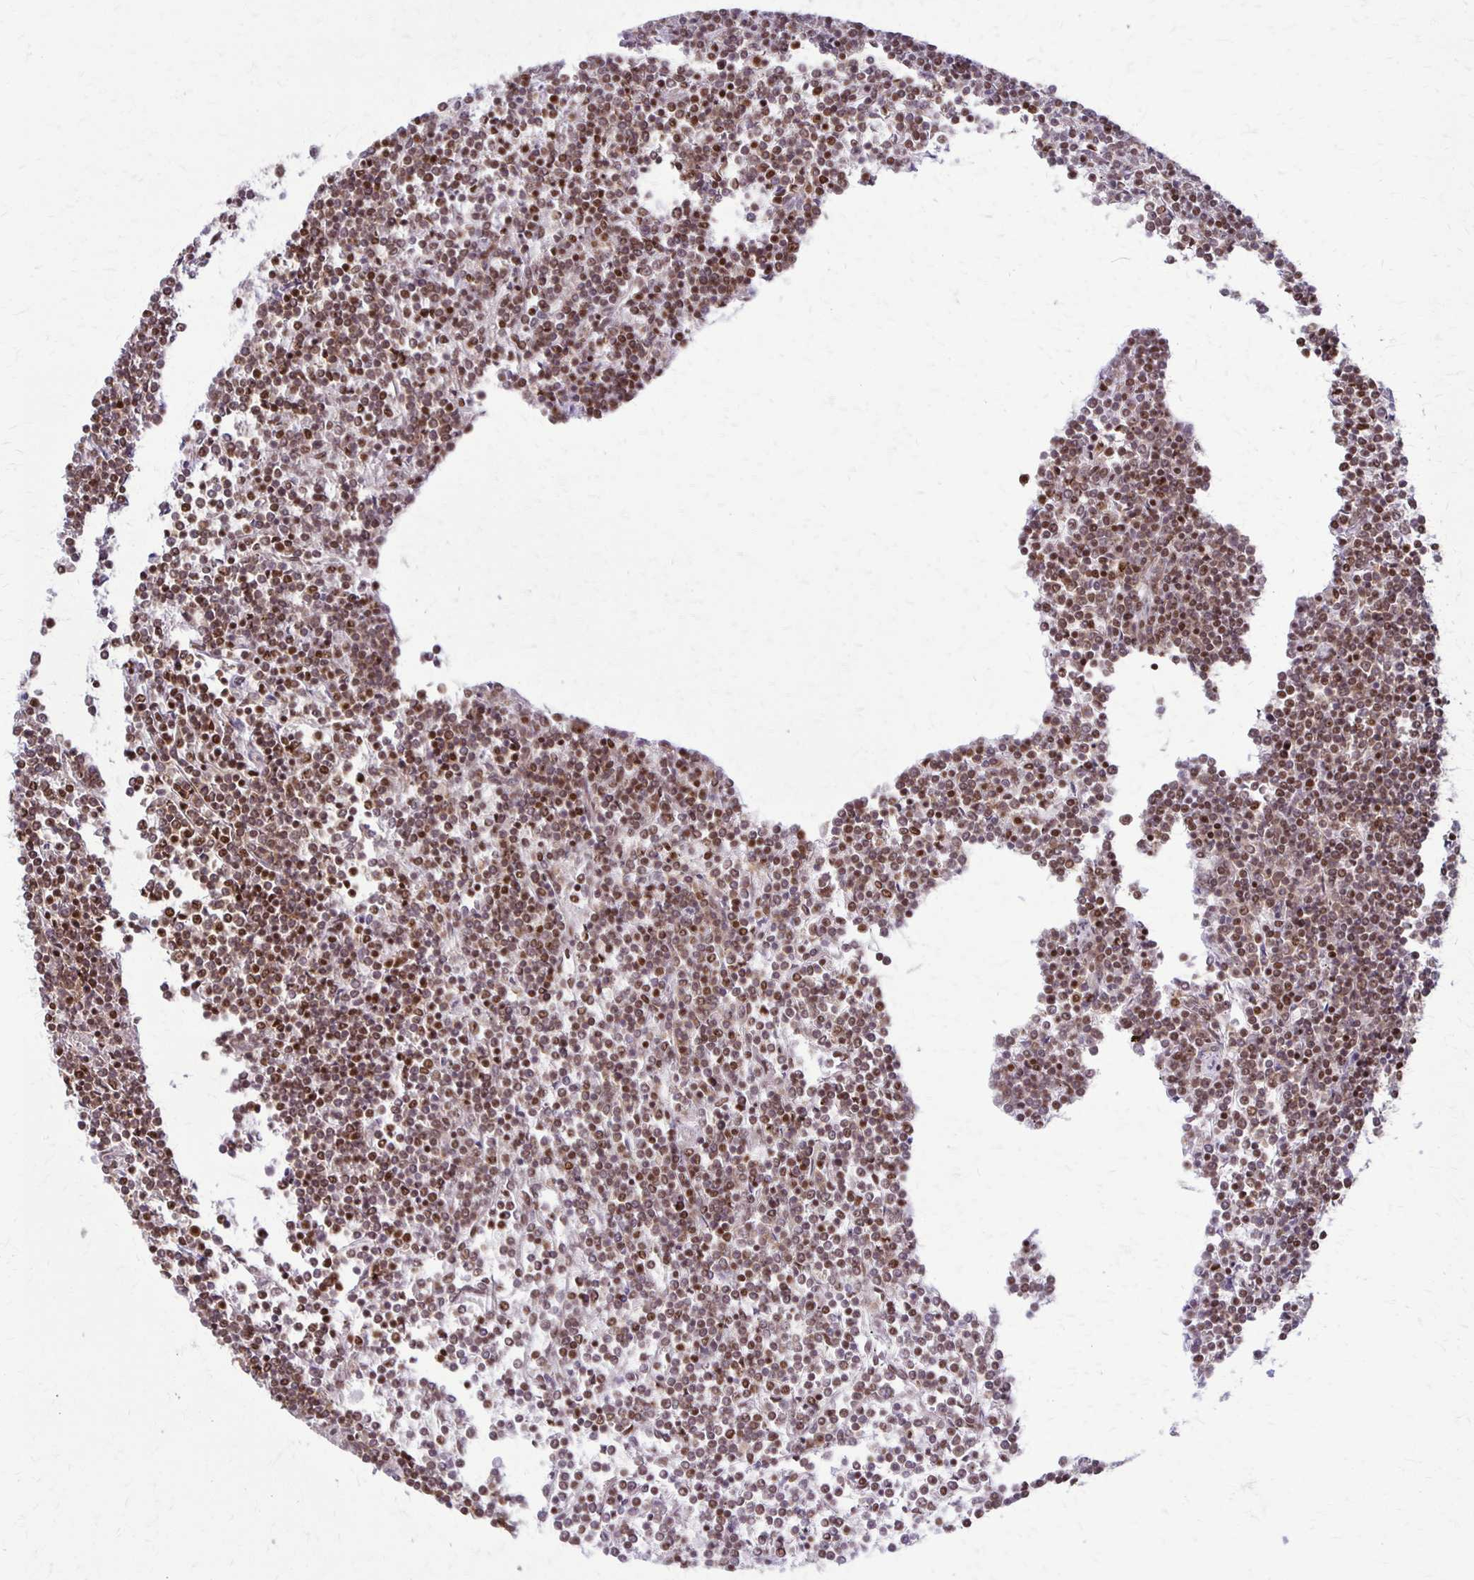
{"staining": {"intensity": "moderate", "quantity": ">75%", "location": "nuclear"}, "tissue": "lymphoma", "cell_type": "Tumor cells", "image_type": "cancer", "snomed": [{"axis": "morphology", "description": "Malignant lymphoma, non-Hodgkin's type, Low grade"}, {"axis": "topography", "description": "Spleen"}], "caption": "Lymphoma was stained to show a protein in brown. There is medium levels of moderate nuclear expression in approximately >75% of tumor cells.", "gene": "XRCC6", "patient": {"sex": "female", "age": 19}}